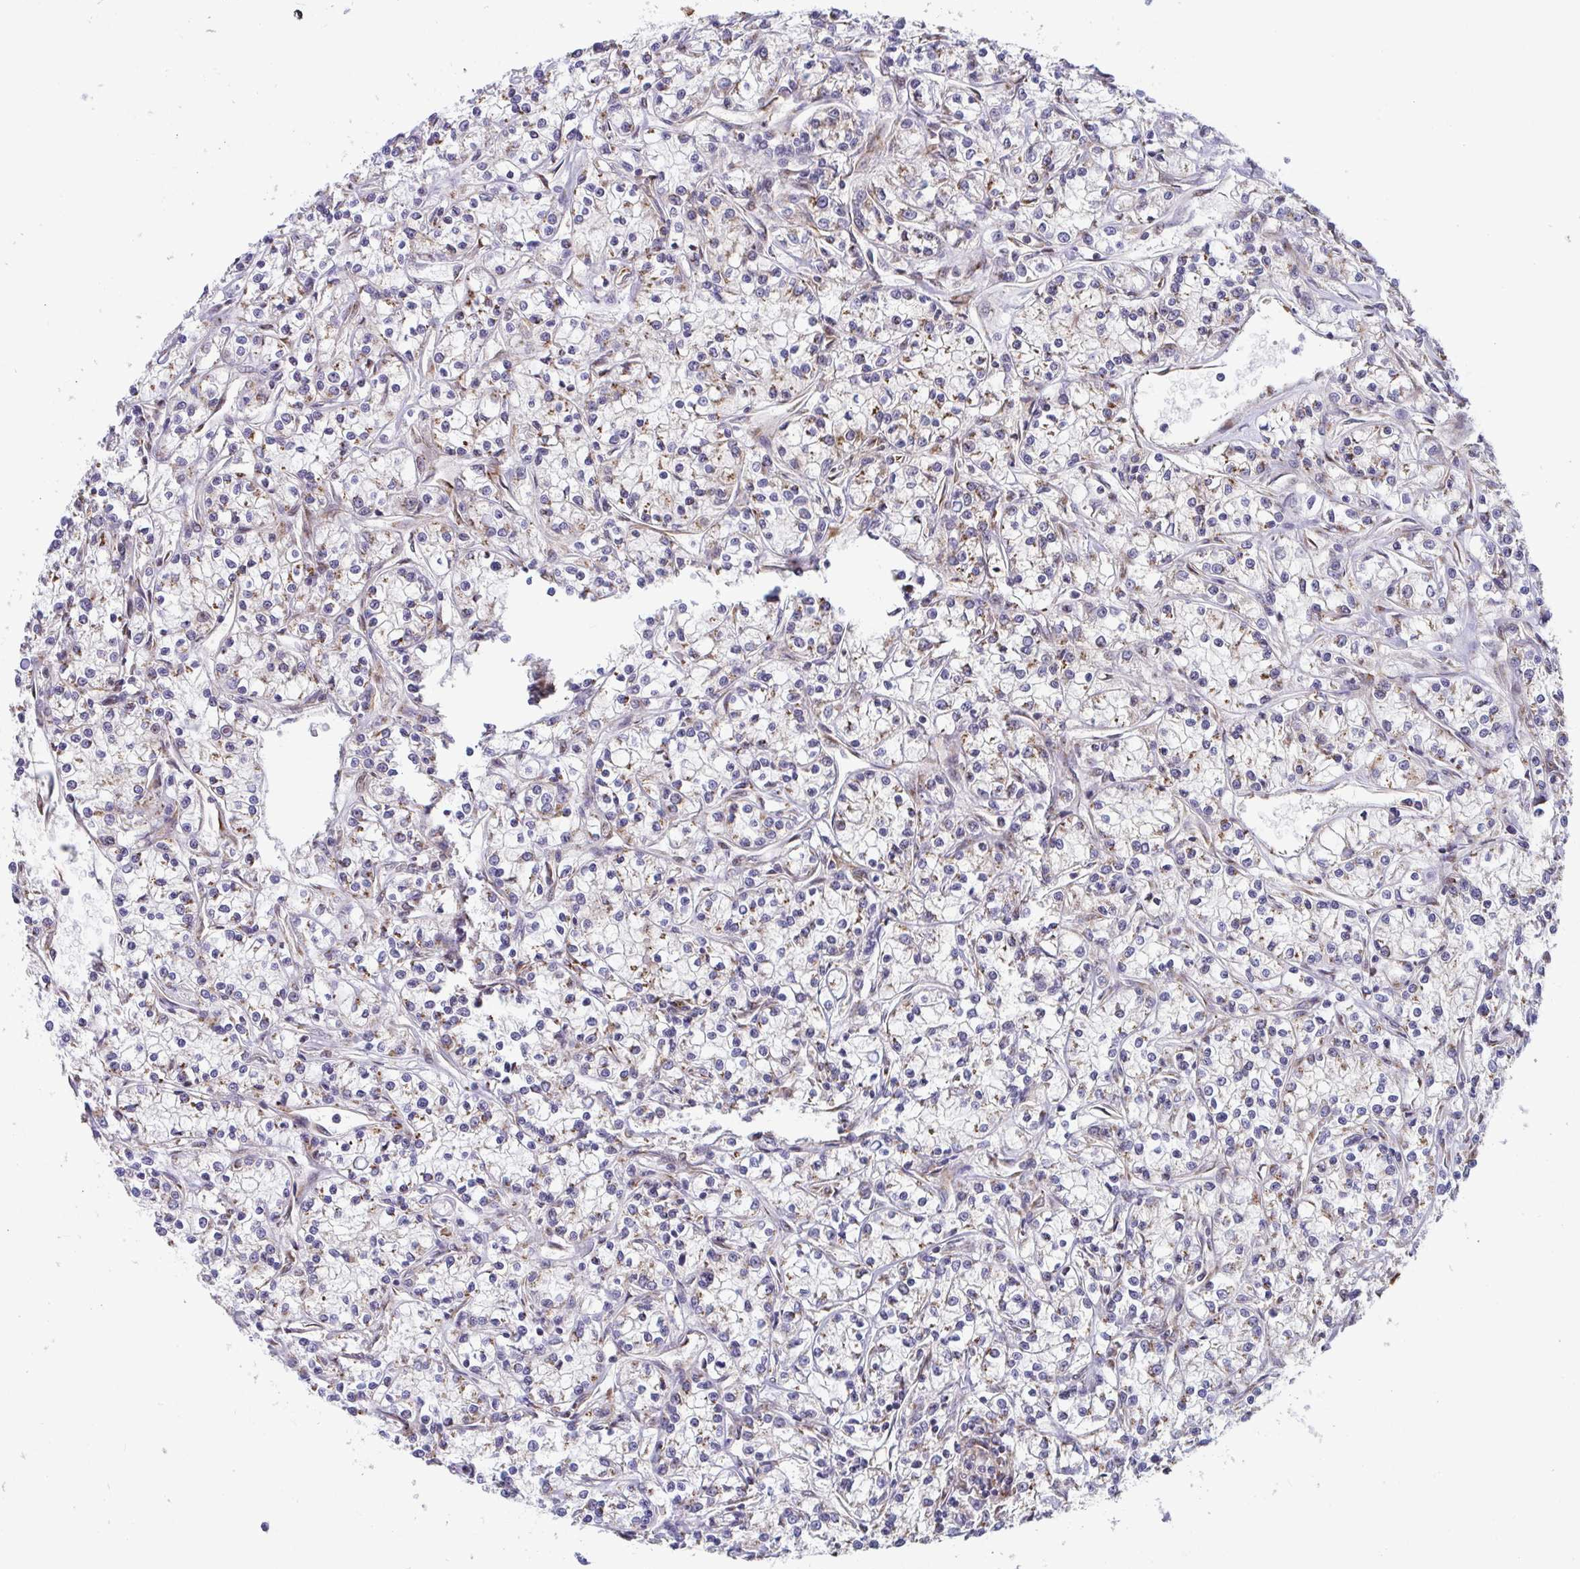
{"staining": {"intensity": "moderate", "quantity": "<25%", "location": "cytoplasmic/membranous"}, "tissue": "renal cancer", "cell_type": "Tumor cells", "image_type": "cancer", "snomed": [{"axis": "morphology", "description": "Adenocarcinoma, NOS"}, {"axis": "topography", "description": "Kidney"}], "caption": "Immunohistochemistry (IHC) of renal cancer (adenocarcinoma) reveals low levels of moderate cytoplasmic/membranous expression in approximately <25% of tumor cells.", "gene": "ATP5MJ", "patient": {"sex": "female", "age": 59}}